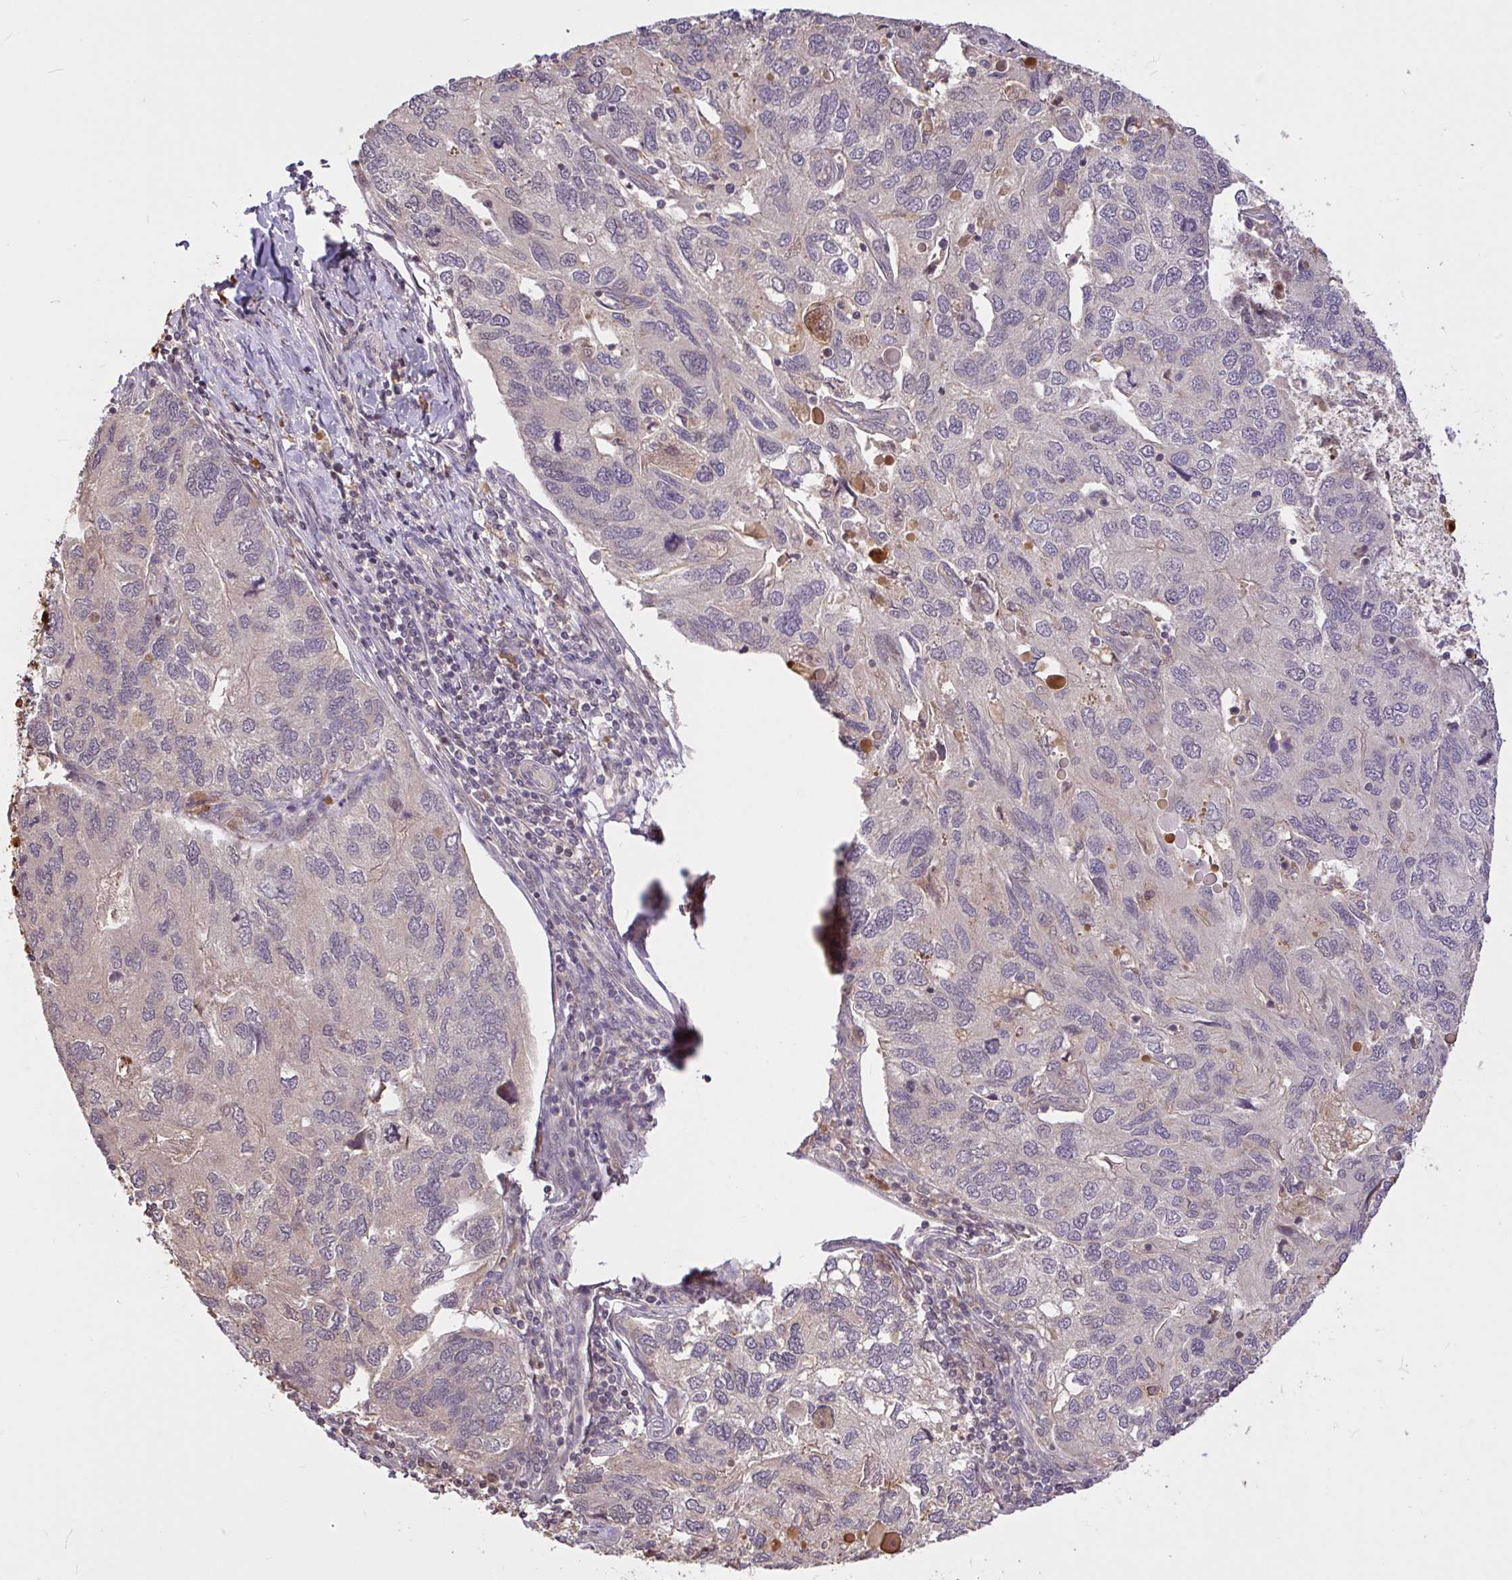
{"staining": {"intensity": "negative", "quantity": "none", "location": "none"}, "tissue": "endometrial cancer", "cell_type": "Tumor cells", "image_type": "cancer", "snomed": [{"axis": "morphology", "description": "Carcinoma, NOS"}, {"axis": "topography", "description": "Uterus"}], "caption": "Endometrial carcinoma was stained to show a protein in brown. There is no significant staining in tumor cells.", "gene": "FCER1A", "patient": {"sex": "female", "age": 76}}